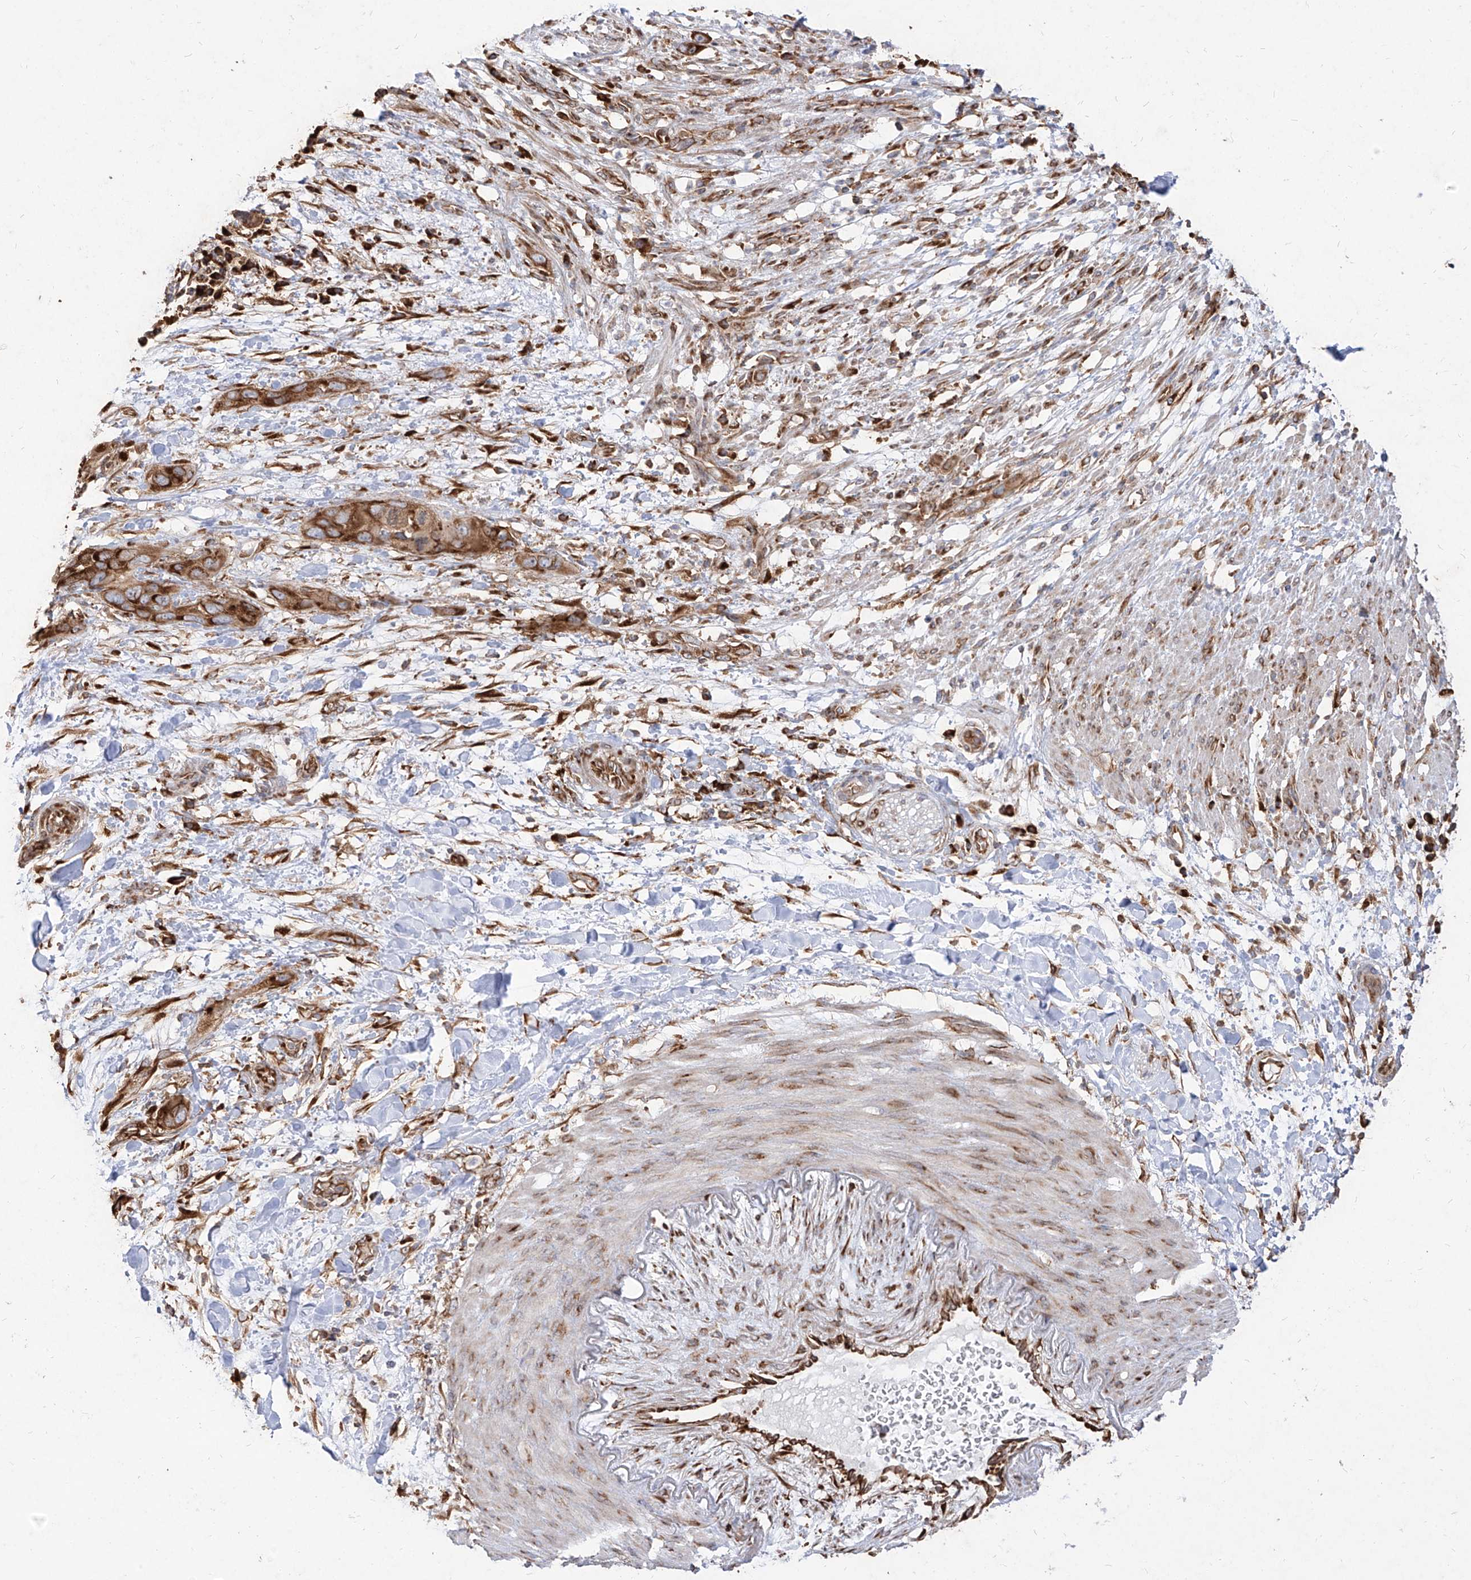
{"staining": {"intensity": "strong", "quantity": ">75%", "location": "cytoplasmic/membranous"}, "tissue": "pancreatic cancer", "cell_type": "Tumor cells", "image_type": "cancer", "snomed": [{"axis": "morphology", "description": "Adenocarcinoma, NOS"}, {"axis": "topography", "description": "Pancreas"}], "caption": "Tumor cells demonstrate high levels of strong cytoplasmic/membranous positivity in approximately >75% of cells in human pancreatic cancer.", "gene": "RPS25", "patient": {"sex": "female", "age": 60}}